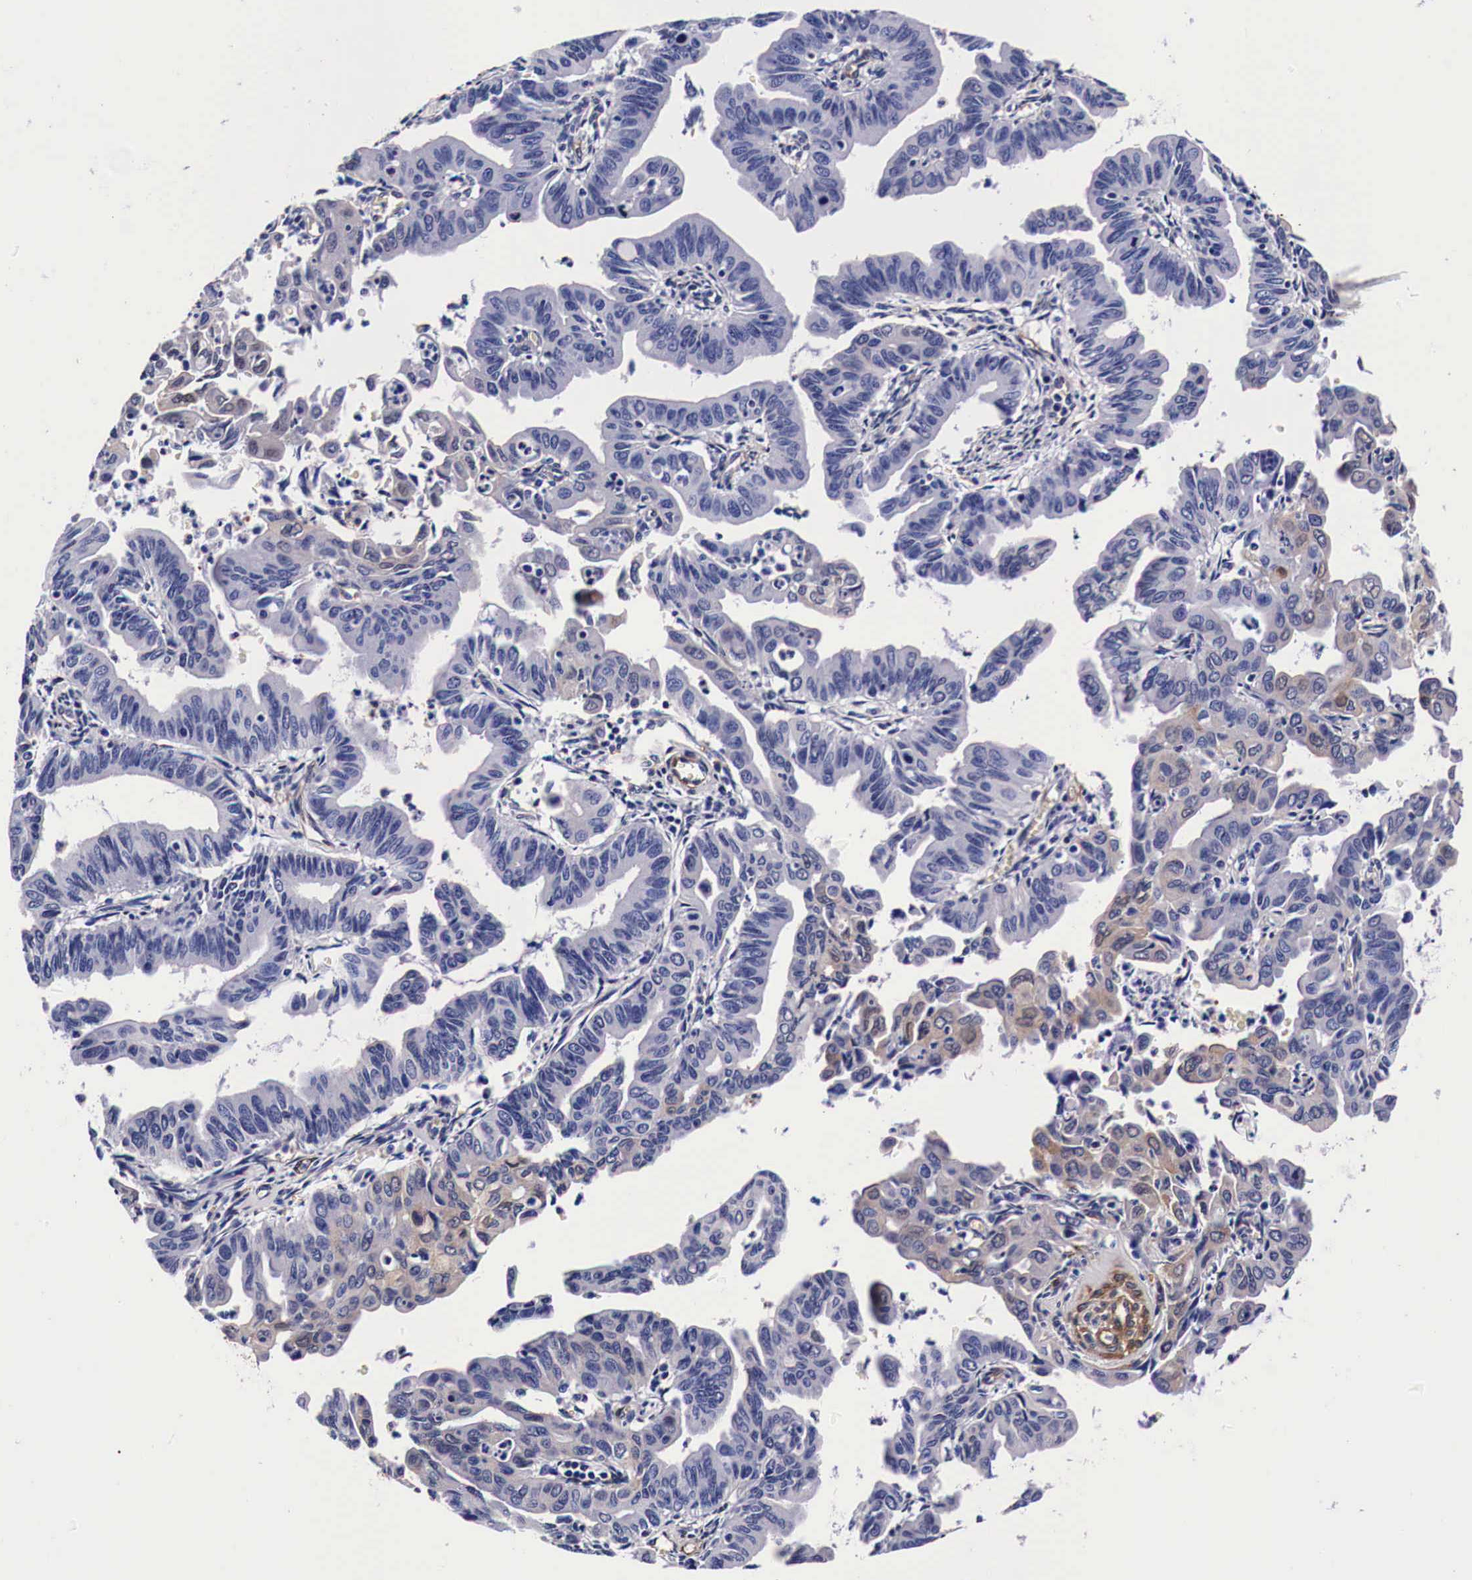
{"staining": {"intensity": "weak", "quantity": "<25%", "location": "cytoplasmic/membranous"}, "tissue": "cervical cancer", "cell_type": "Tumor cells", "image_type": "cancer", "snomed": [{"axis": "morphology", "description": "Normal tissue, NOS"}, {"axis": "morphology", "description": "Adenocarcinoma, NOS"}, {"axis": "topography", "description": "Cervix"}], "caption": "Image shows no significant protein positivity in tumor cells of adenocarcinoma (cervical).", "gene": "HSPB1", "patient": {"sex": "female", "age": 34}}